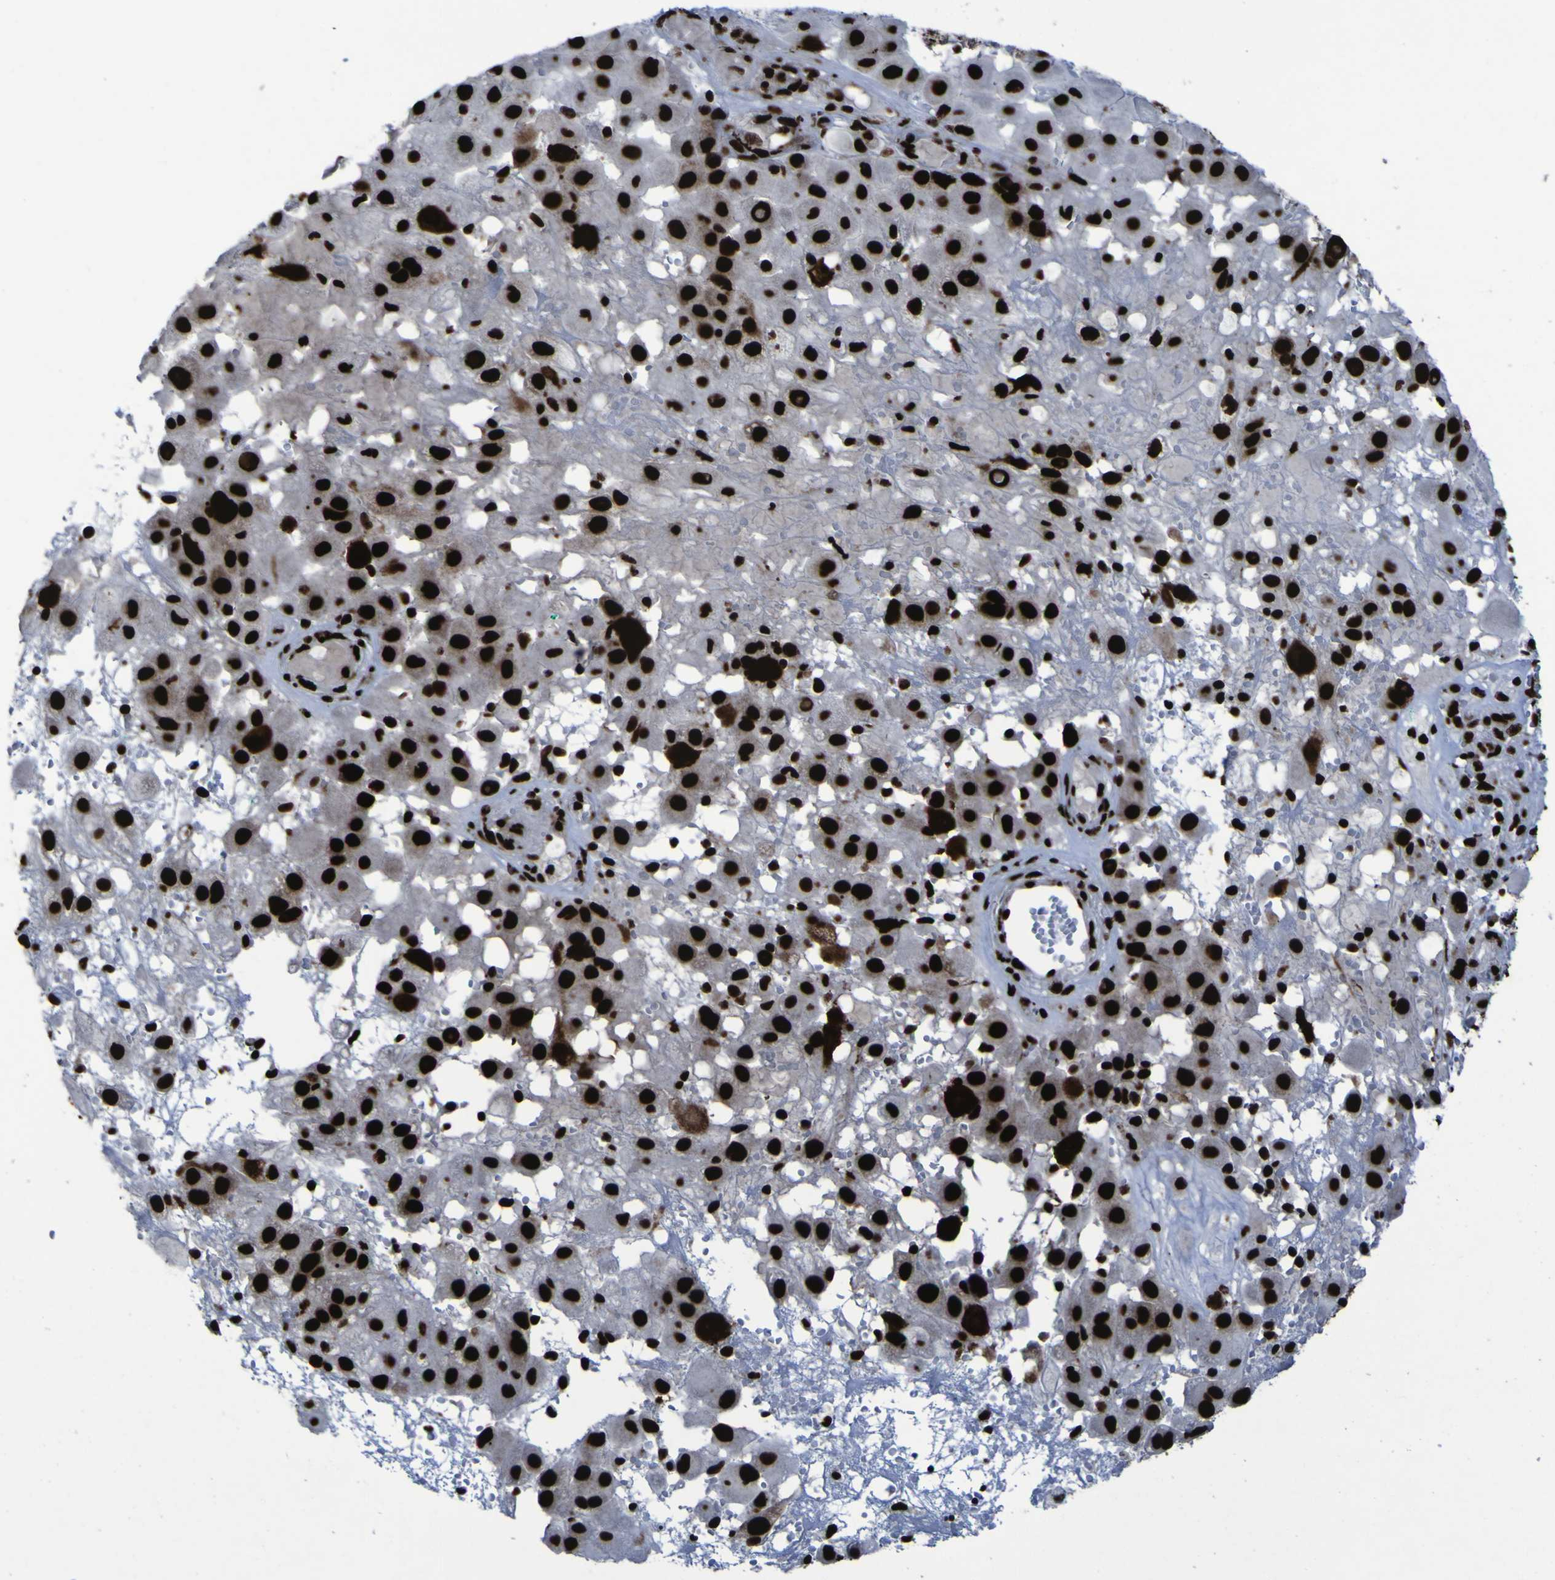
{"staining": {"intensity": "strong", "quantity": ">75%", "location": "nuclear"}, "tissue": "melanoma", "cell_type": "Tumor cells", "image_type": "cancer", "snomed": [{"axis": "morphology", "description": "Malignant melanoma, NOS"}, {"axis": "topography", "description": "Skin"}], "caption": "IHC (DAB) staining of melanoma displays strong nuclear protein positivity in about >75% of tumor cells. (Brightfield microscopy of DAB IHC at high magnification).", "gene": "NPM1", "patient": {"sex": "female", "age": 81}}